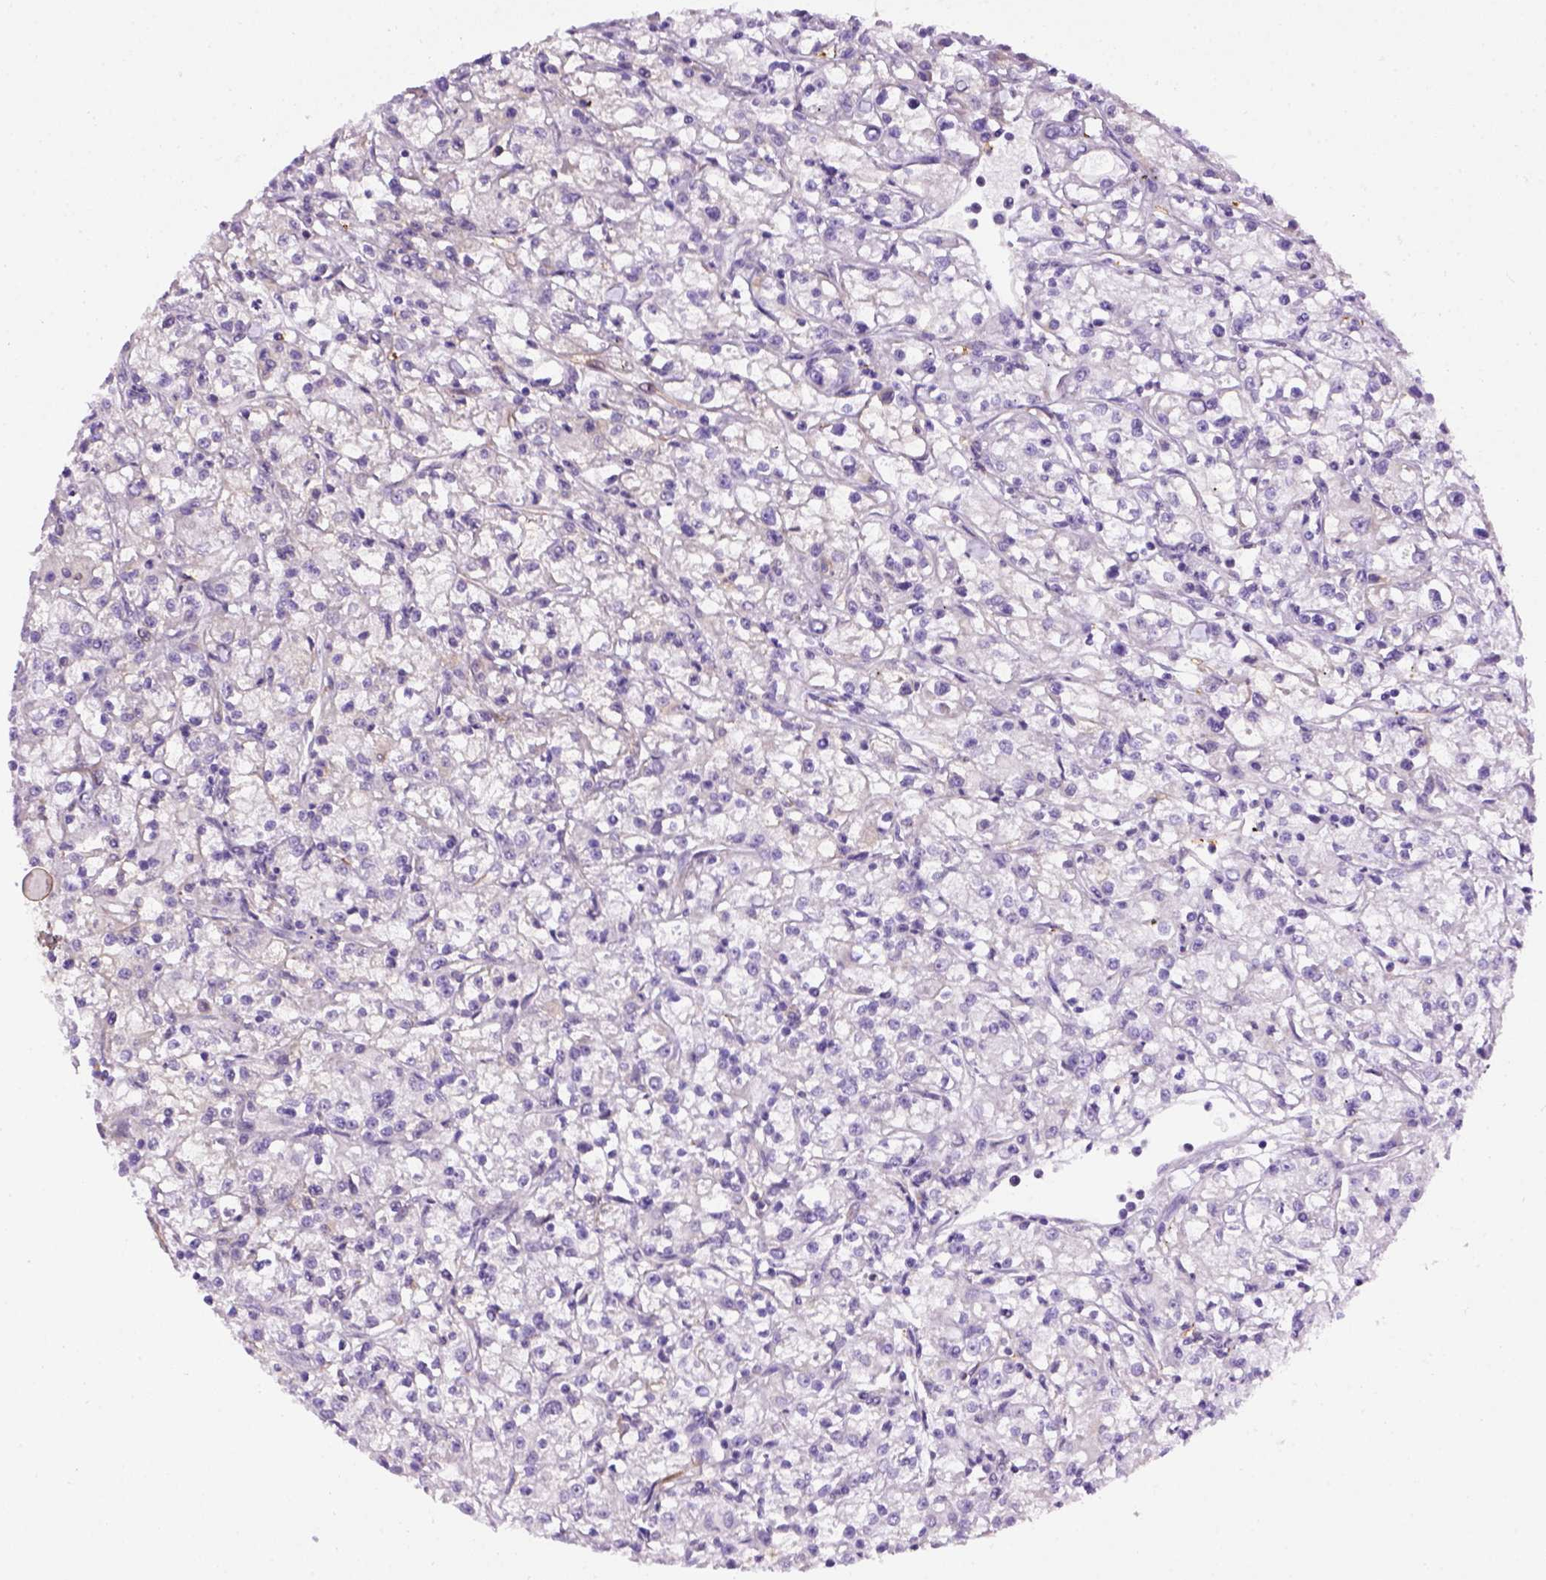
{"staining": {"intensity": "negative", "quantity": "none", "location": "none"}, "tissue": "renal cancer", "cell_type": "Tumor cells", "image_type": "cancer", "snomed": [{"axis": "morphology", "description": "Adenocarcinoma, NOS"}, {"axis": "topography", "description": "Kidney"}], "caption": "Immunohistochemistry (IHC) image of neoplastic tissue: human adenocarcinoma (renal) stained with DAB (3,3'-diaminobenzidine) demonstrates no significant protein positivity in tumor cells. (Stains: DAB immunohistochemistry (IHC) with hematoxylin counter stain, Microscopy: brightfield microscopy at high magnification).", "gene": "KAZN", "patient": {"sex": "female", "age": 59}}